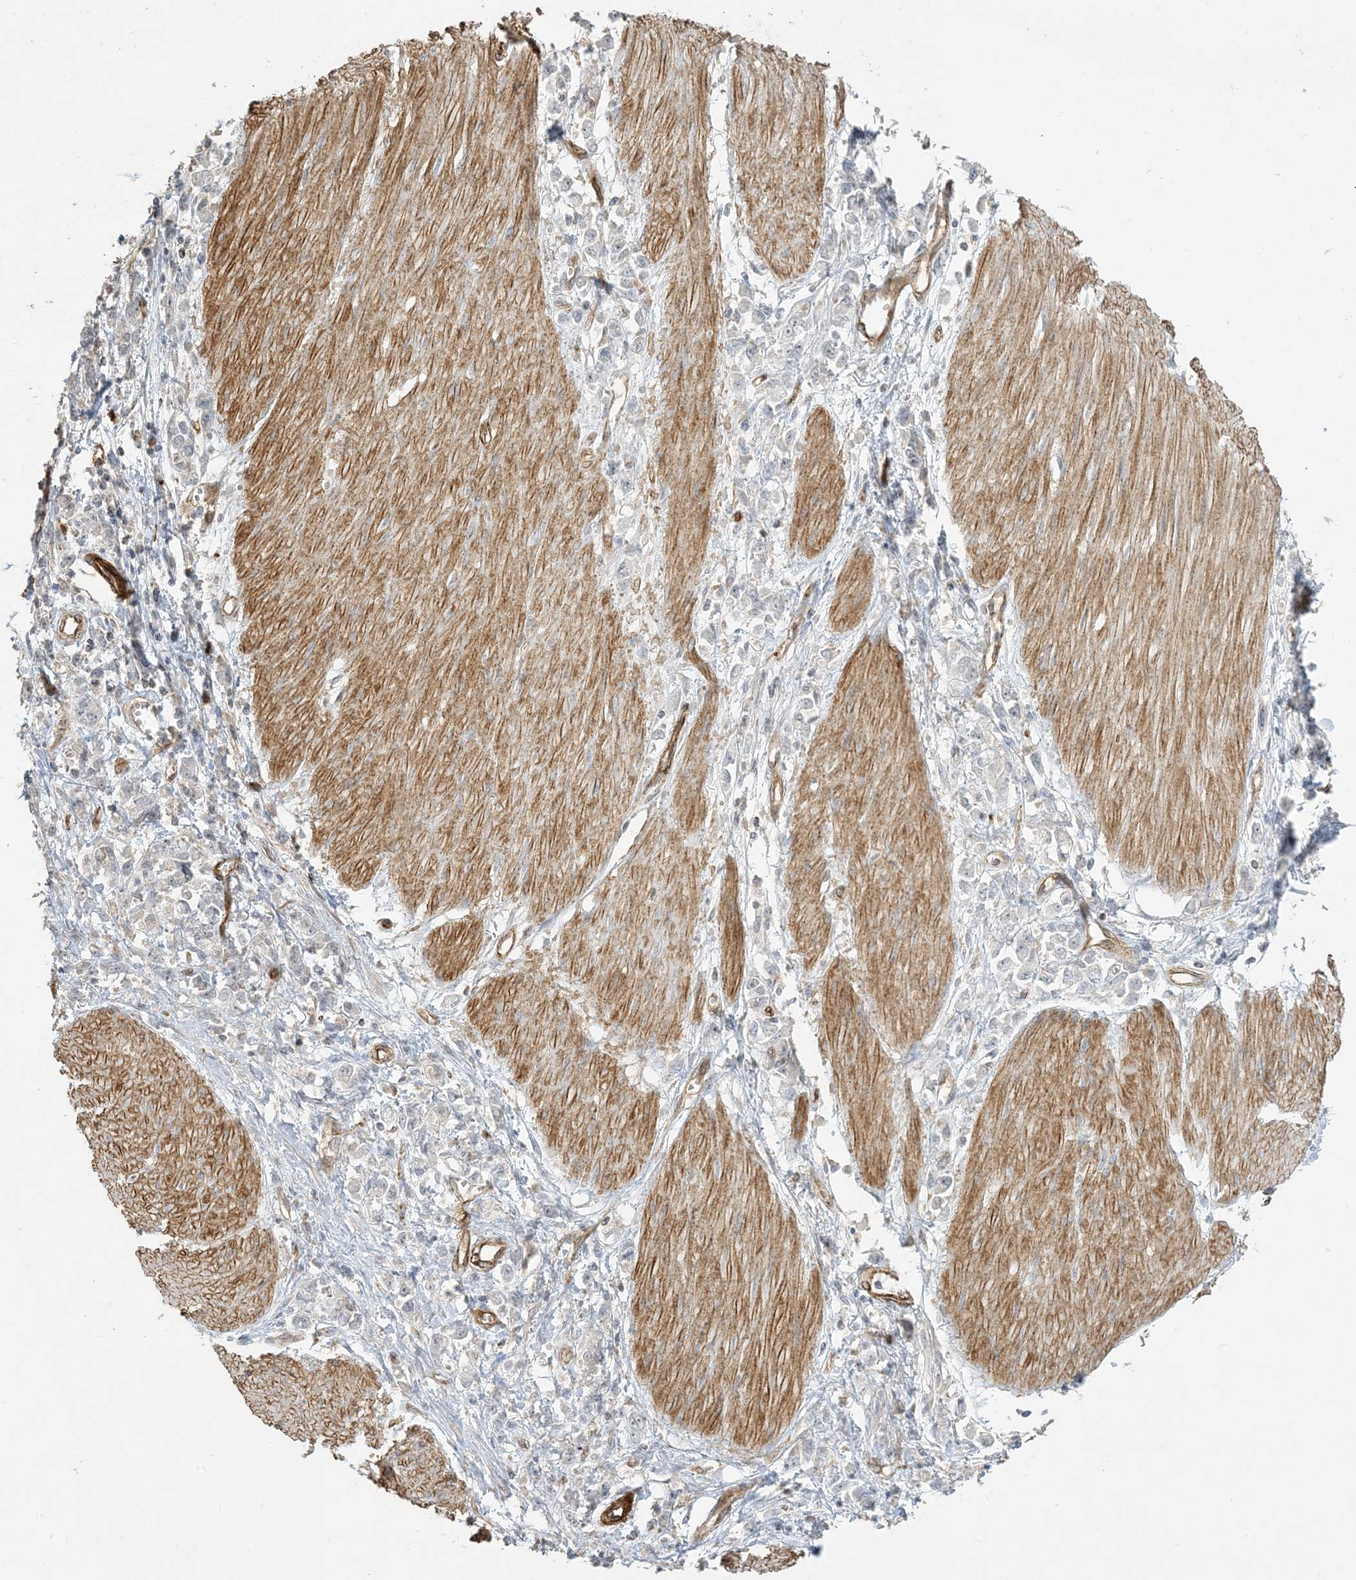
{"staining": {"intensity": "negative", "quantity": "none", "location": "none"}, "tissue": "stomach cancer", "cell_type": "Tumor cells", "image_type": "cancer", "snomed": [{"axis": "morphology", "description": "Adenocarcinoma, NOS"}, {"axis": "topography", "description": "Stomach"}], "caption": "This is a micrograph of IHC staining of adenocarcinoma (stomach), which shows no positivity in tumor cells.", "gene": "AGA", "patient": {"sex": "female", "age": 76}}